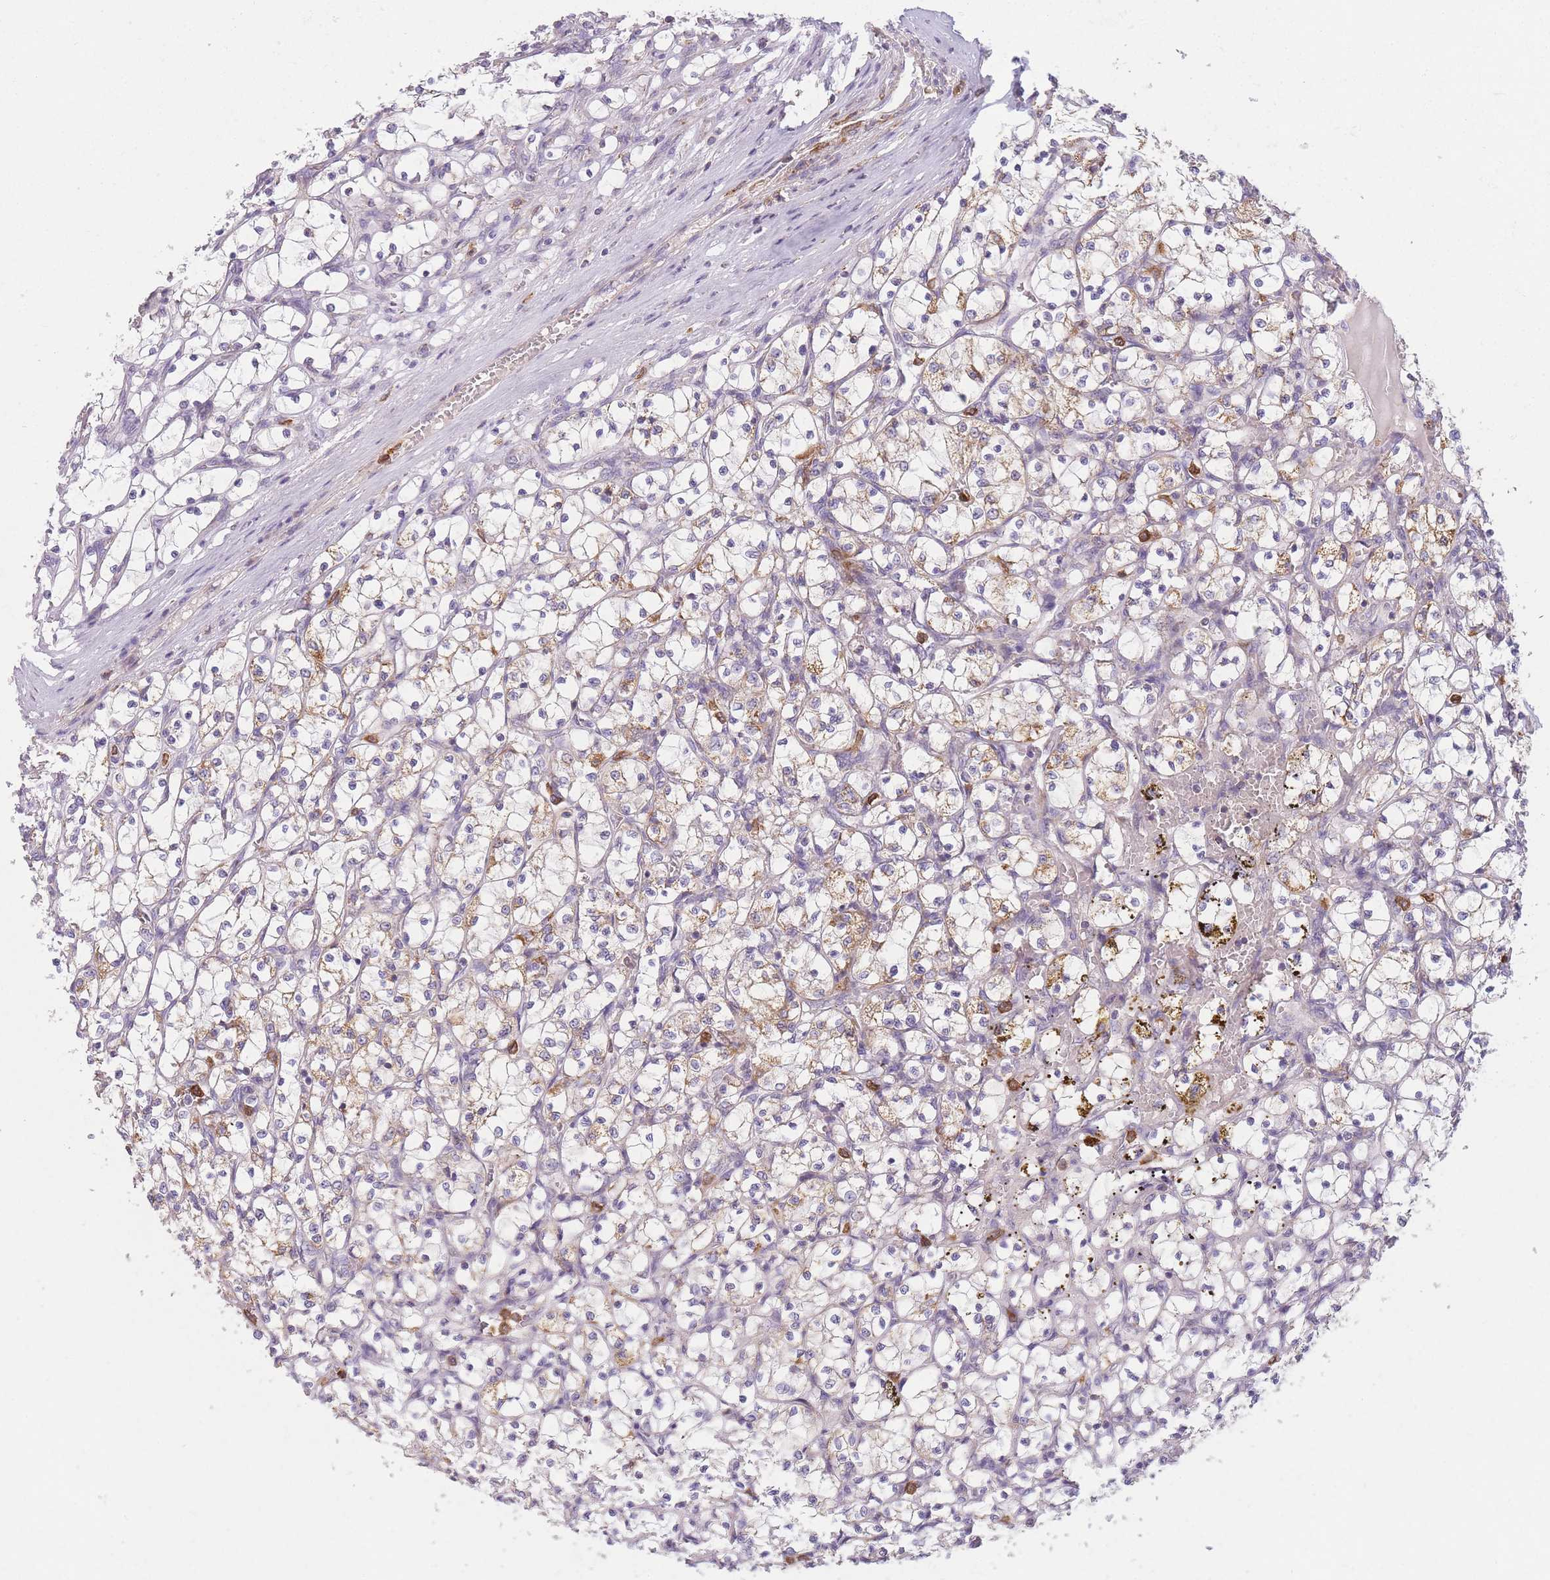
{"staining": {"intensity": "moderate", "quantity": "<25%", "location": "cytoplasmic/membranous"}, "tissue": "renal cancer", "cell_type": "Tumor cells", "image_type": "cancer", "snomed": [{"axis": "morphology", "description": "Adenocarcinoma, NOS"}, {"axis": "topography", "description": "Kidney"}], "caption": "The immunohistochemical stain shows moderate cytoplasmic/membranous expression in tumor cells of renal adenocarcinoma tissue. (DAB = brown stain, brightfield microscopy at high magnification).", "gene": "PRAM1", "patient": {"sex": "female", "age": 69}}